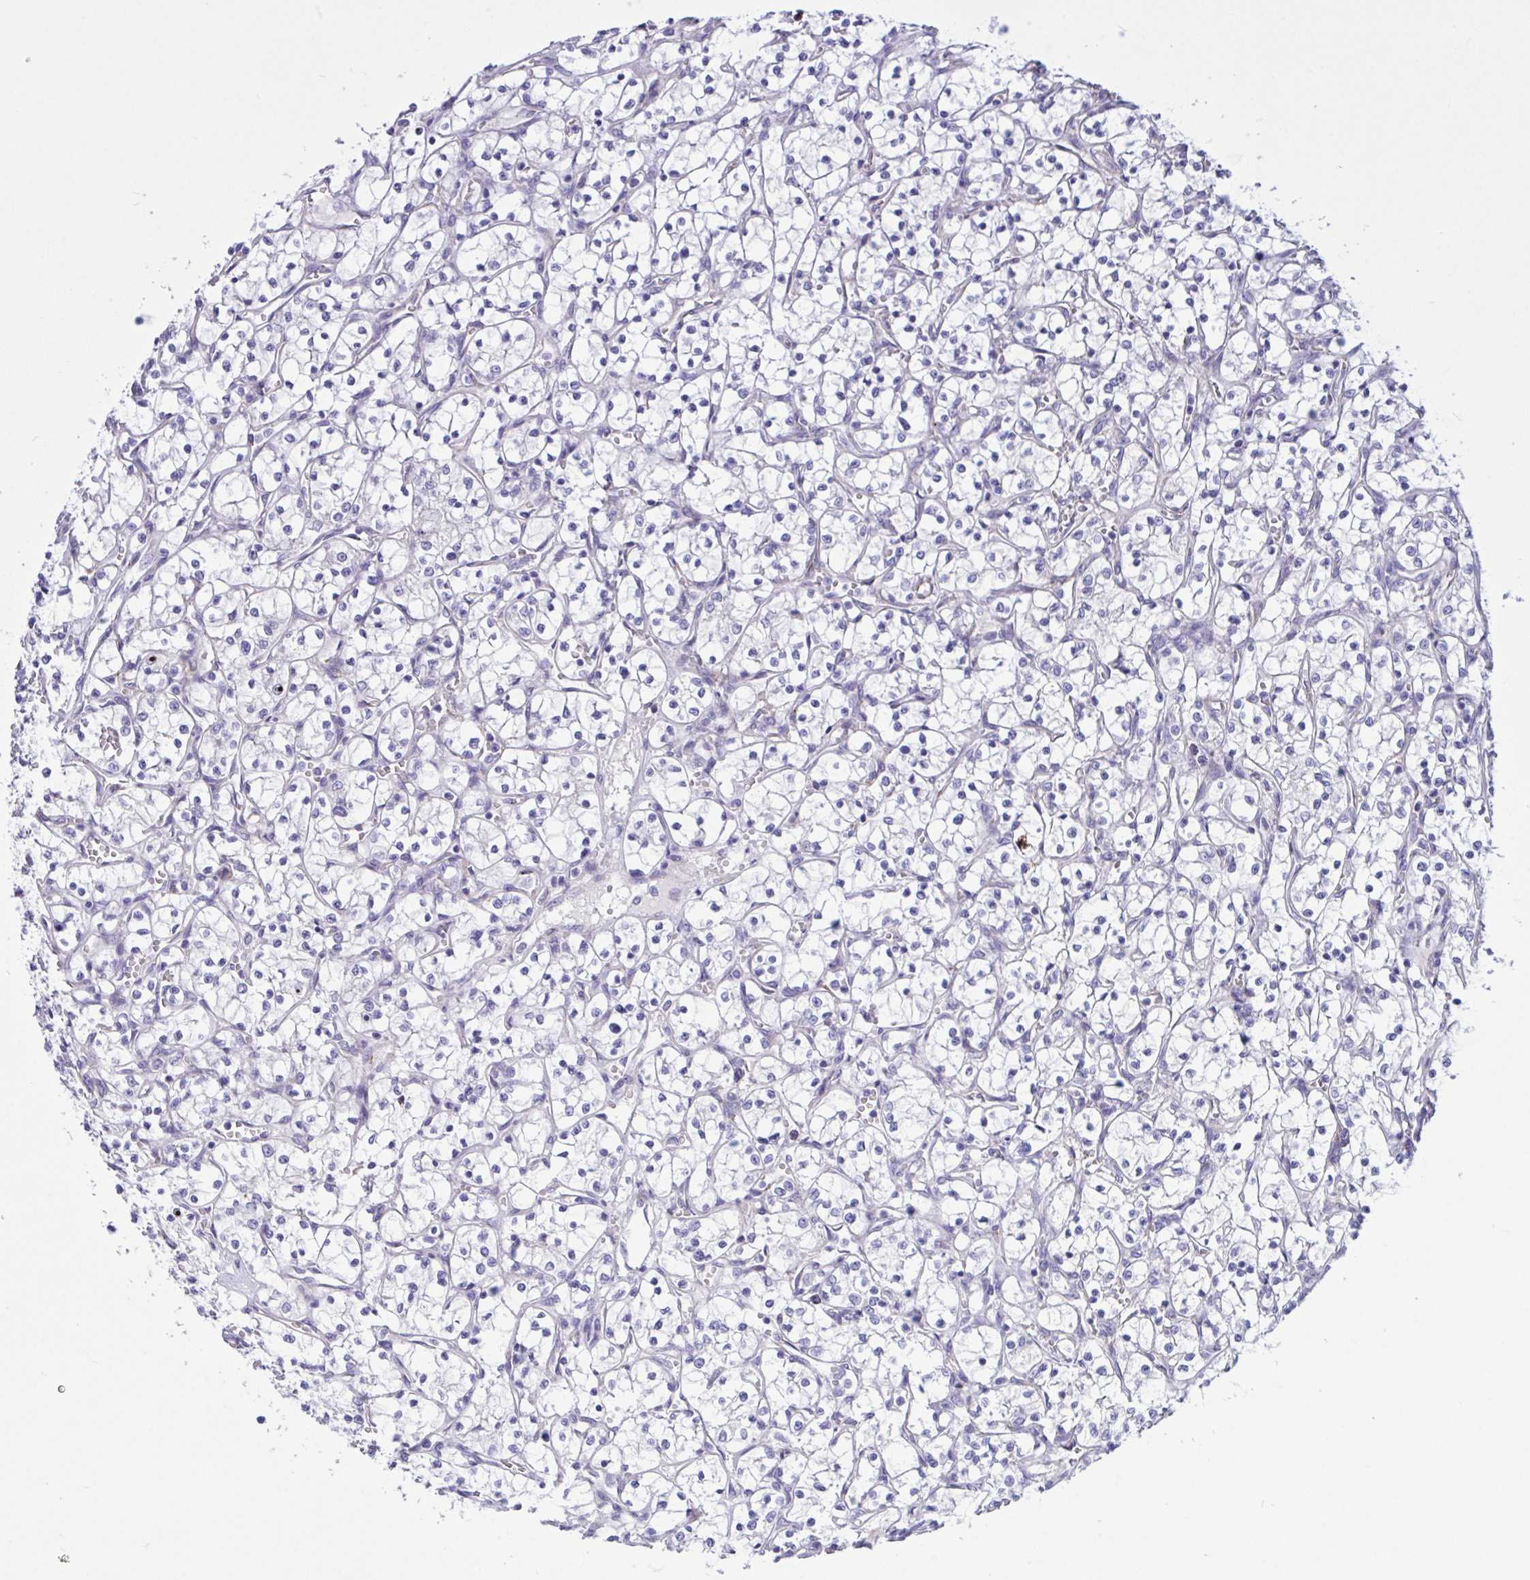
{"staining": {"intensity": "negative", "quantity": "none", "location": "none"}, "tissue": "renal cancer", "cell_type": "Tumor cells", "image_type": "cancer", "snomed": [{"axis": "morphology", "description": "Adenocarcinoma, NOS"}, {"axis": "topography", "description": "Kidney"}], "caption": "Protein analysis of renal cancer displays no significant staining in tumor cells. (DAB IHC with hematoxylin counter stain).", "gene": "DSC3", "patient": {"sex": "female", "age": 69}}